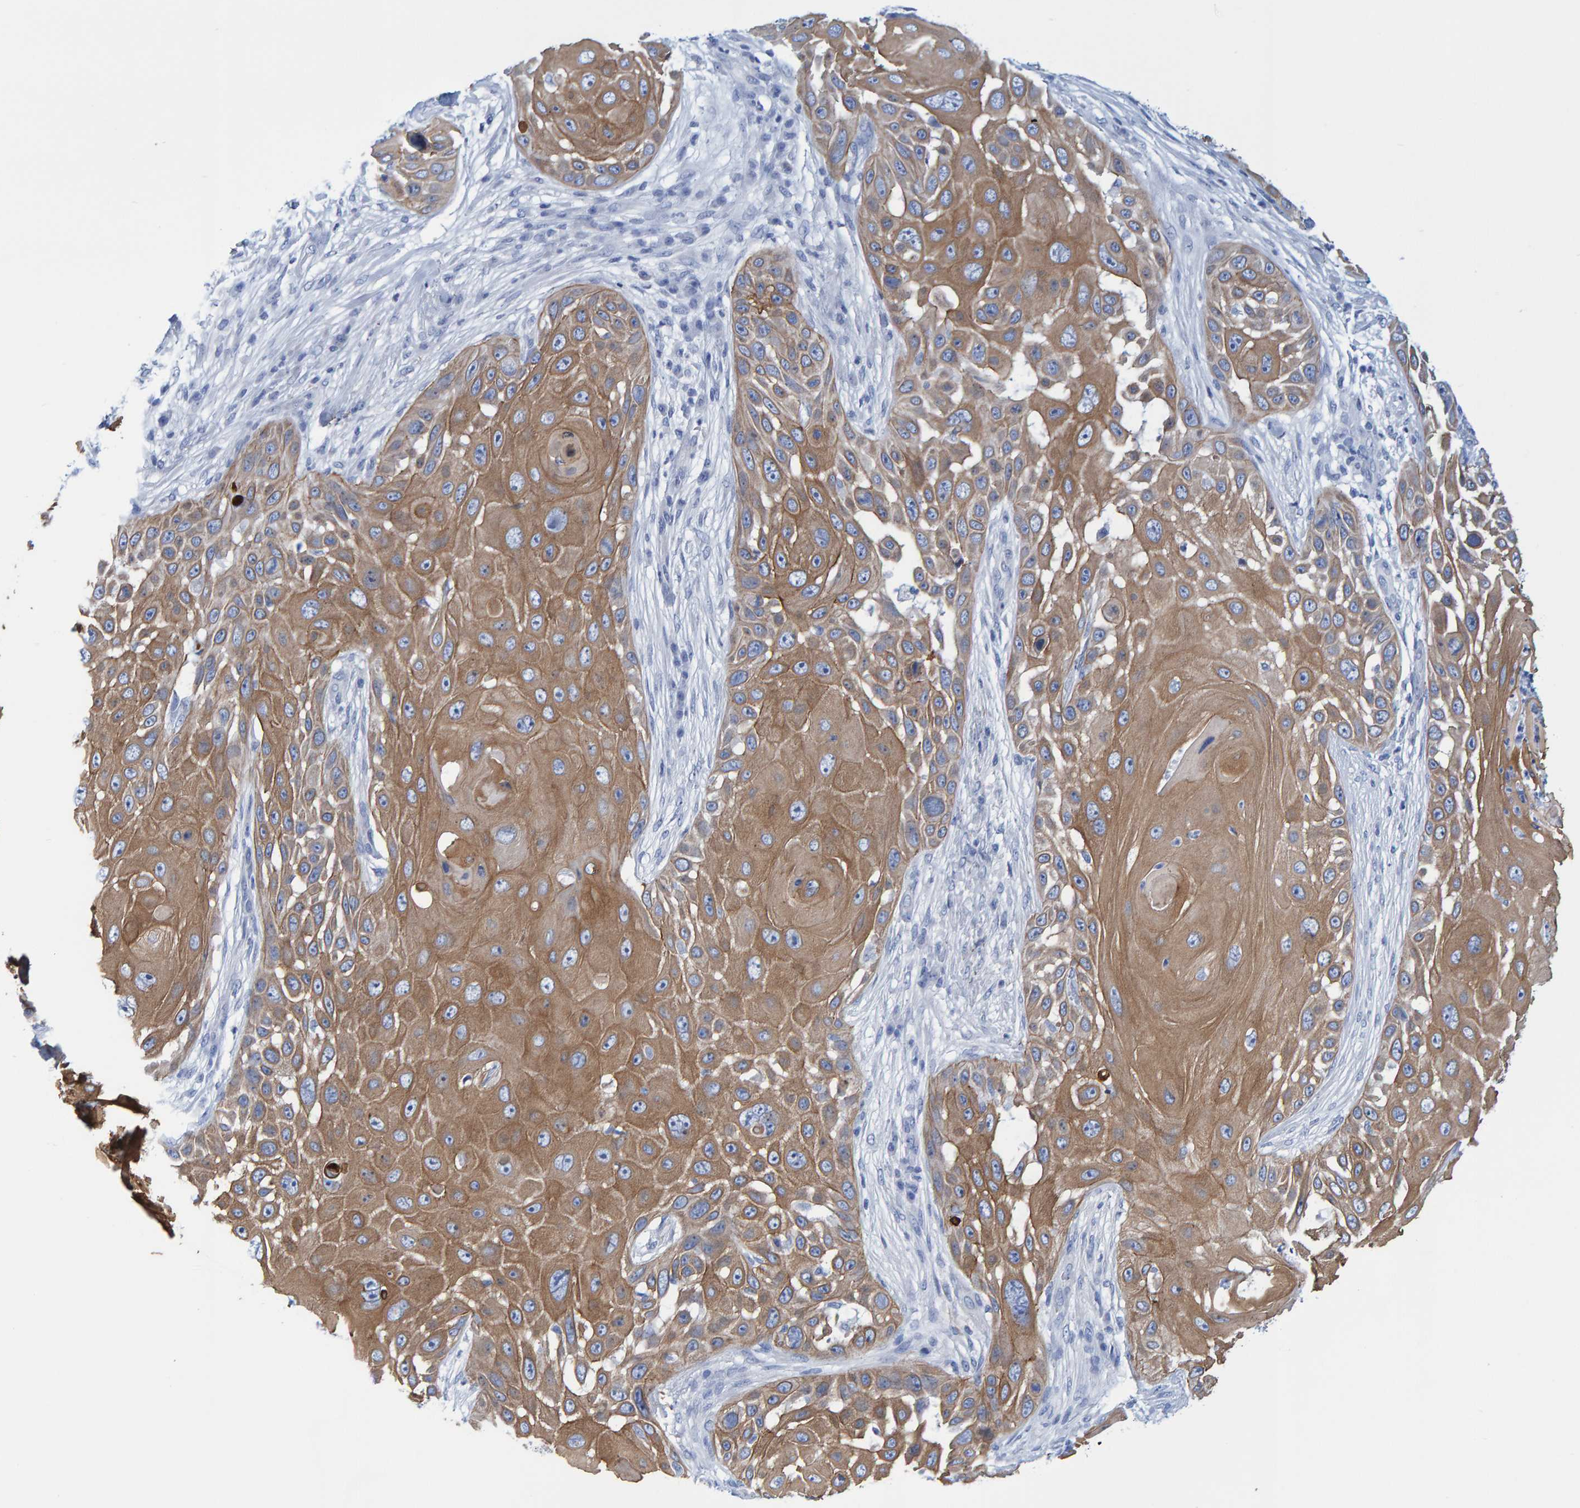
{"staining": {"intensity": "moderate", "quantity": ">75%", "location": "cytoplasmic/membranous"}, "tissue": "skin cancer", "cell_type": "Tumor cells", "image_type": "cancer", "snomed": [{"axis": "morphology", "description": "Squamous cell carcinoma, NOS"}, {"axis": "topography", "description": "Skin"}], "caption": "This image exhibits immunohistochemistry staining of human skin cancer, with medium moderate cytoplasmic/membranous expression in about >75% of tumor cells.", "gene": "JAKMIP3", "patient": {"sex": "female", "age": 44}}